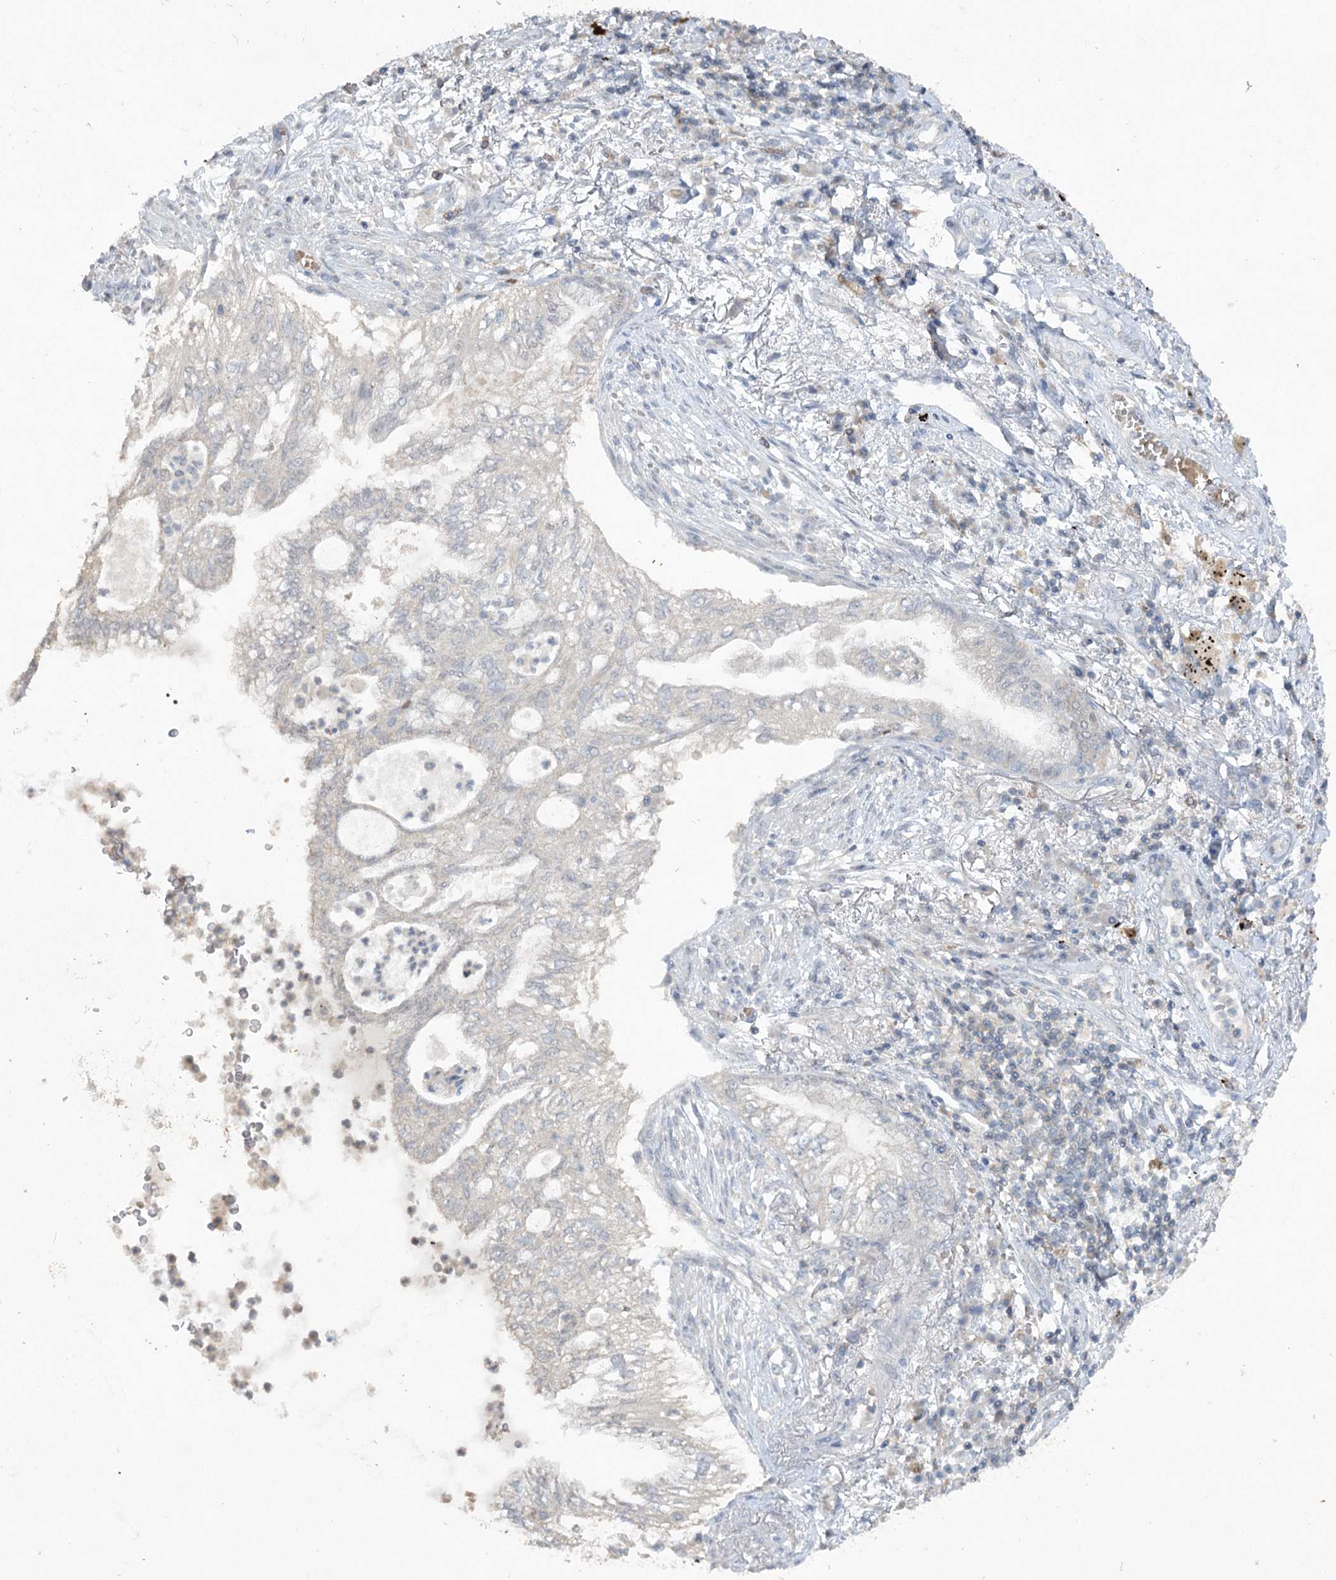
{"staining": {"intensity": "negative", "quantity": "none", "location": "none"}, "tissue": "lung cancer", "cell_type": "Tumor cells", "image_type": "cancer", "snomed": [{"axis": "morphology", "description": "Adenocarcinoma, NOS"}, {"axis": "topography", "description": "Lung"}], "caption": "The micrograph displays no significant positivity in tumor cells of lung cancer (adenocarcinoma).", "gene": "TRAF3IP1", "patient": {"sex": "female", "age": 70}}